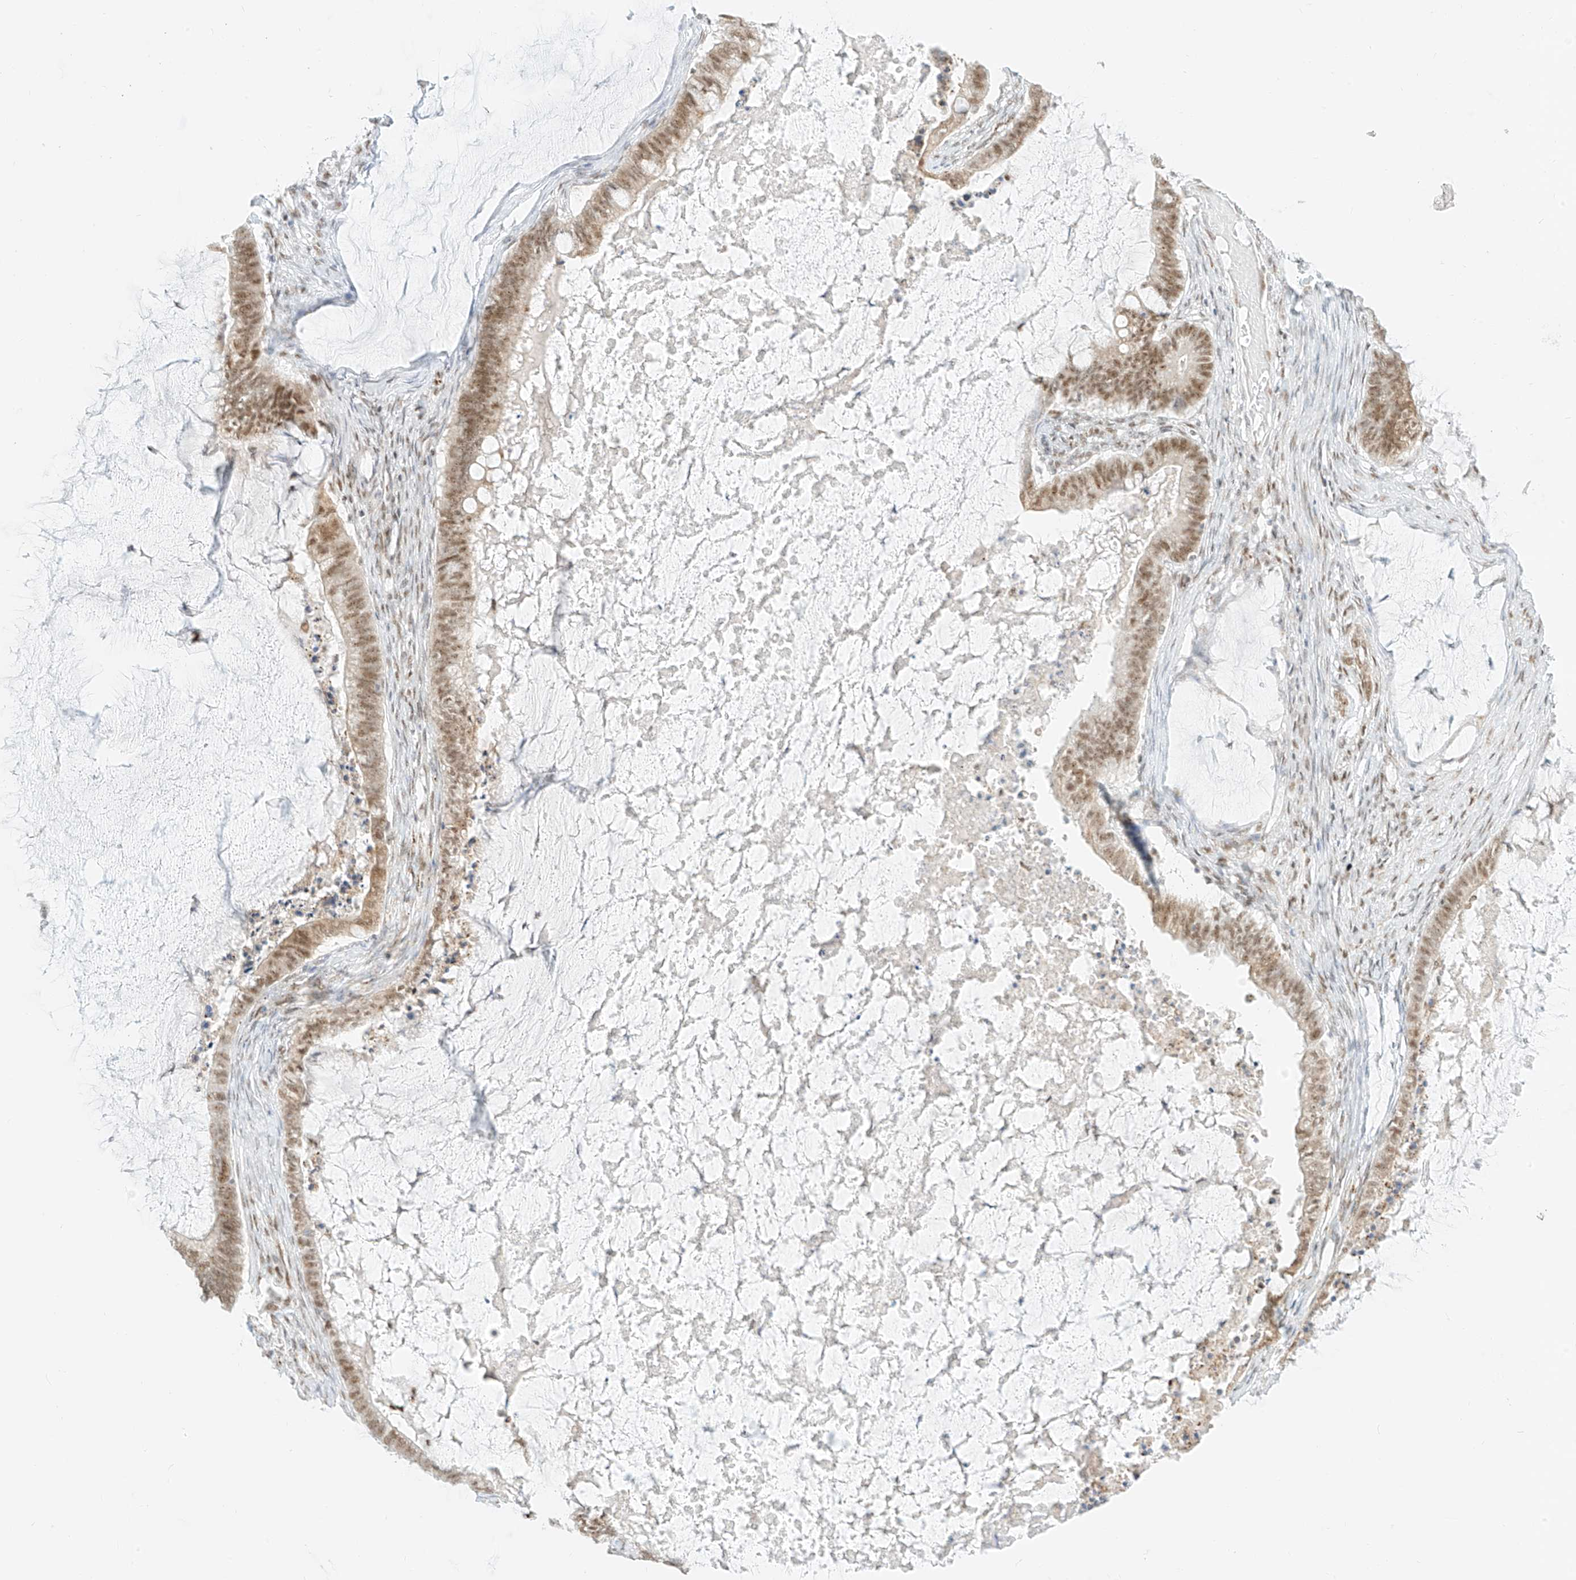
{"staining": {"intensity": "moderate", "quantity": ">75%", "location": "nuclear"}, "tissue": "ovarian cancer", "cell_type": "Tumor cells", "image_type": "cancer", "snomed": [{"axis": "morphology", "description": "Cystadenocarcinoma, mucinous, NOS"}, {"axis": "topography", "description": "Ovary"}], "caption": "A medium amount of moderate nuclear staining is seen in about >75% of tumor cells in ovarian cancer tissue. The protein is shown in brown color, while the nuclei are stained blue.", "gene": "SUPT5H", "patient": {"sex": "female", "age": 61}}